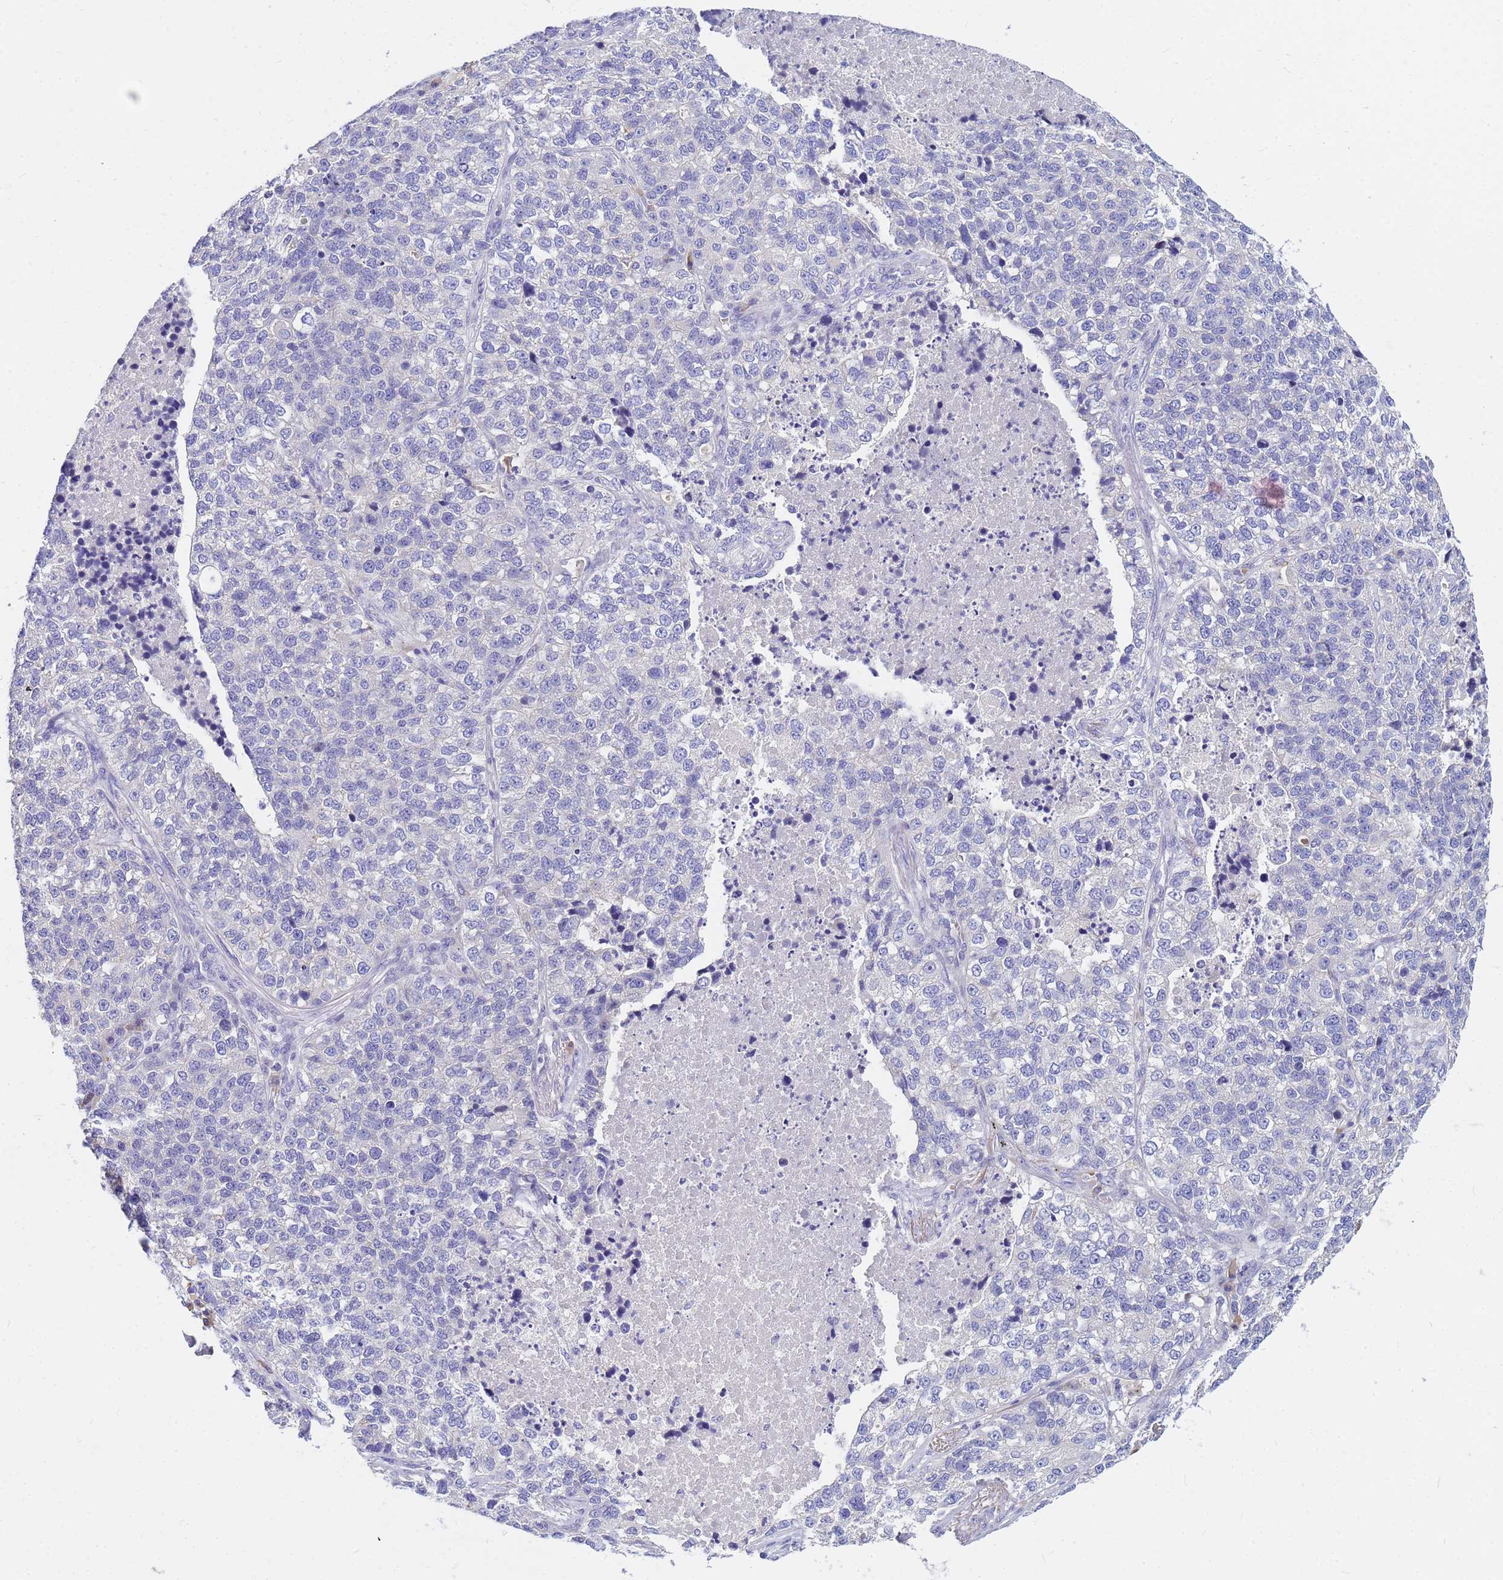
{"staining": {"intensity": "negative", "quantity": "none", "location": "none"}, "tissue": "lung cancer", "cell_type": "Tumor cells", "image_type": "cancer", "snomed": [{"axis": "morphology", "description": "Adenocarcinoma, NOS"}, {"axis": "topography", "description": "Lung"}], "caption": "Immunohistochemistry of lung cancer reveals no positivity in tumor cells.", "gene": "DPRX", "patient": {"sex": "male", "age": 49}}